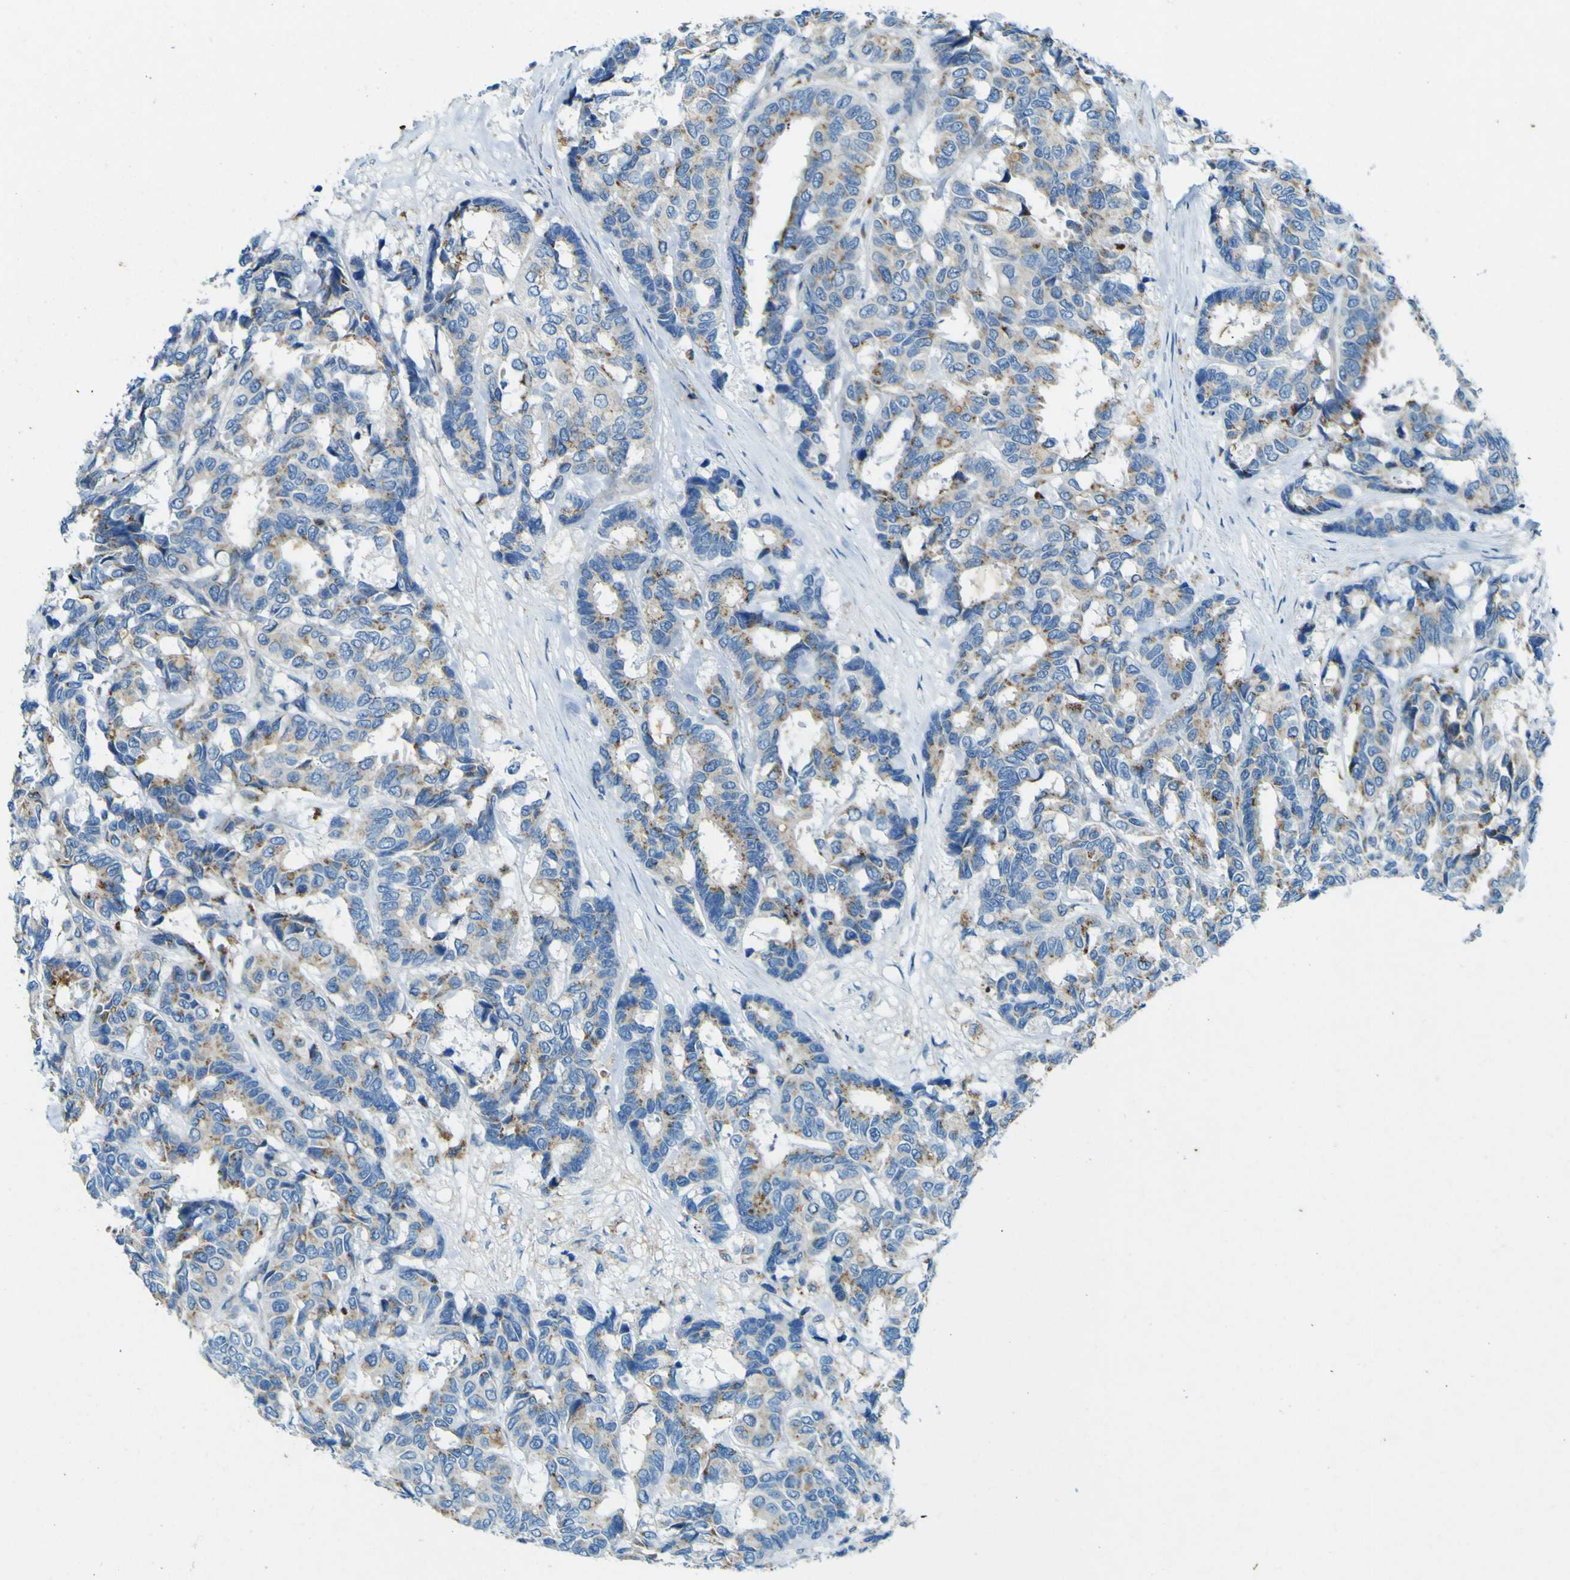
{"staining": {"intensity": "weak", "quantity": "25%-75%", "location": "cytoplasmic/membranous"}, "tissue": "breast cancer", "cell_type": "Tumor cells", "image_type": "cancer", "snomed": [{"axis": "morphology", "description": "Duct carcinoma"}, {"axis": "topography", "description": "Breast"}], "caption": "A micrograph of invasive ductal carcinoma (breast) stained for a protein exhibits weak cytoplasmic/membranous brown staining in tumor cells.", "gene": "PDE9A", "patient": {"sex": "female", "age": 87}}